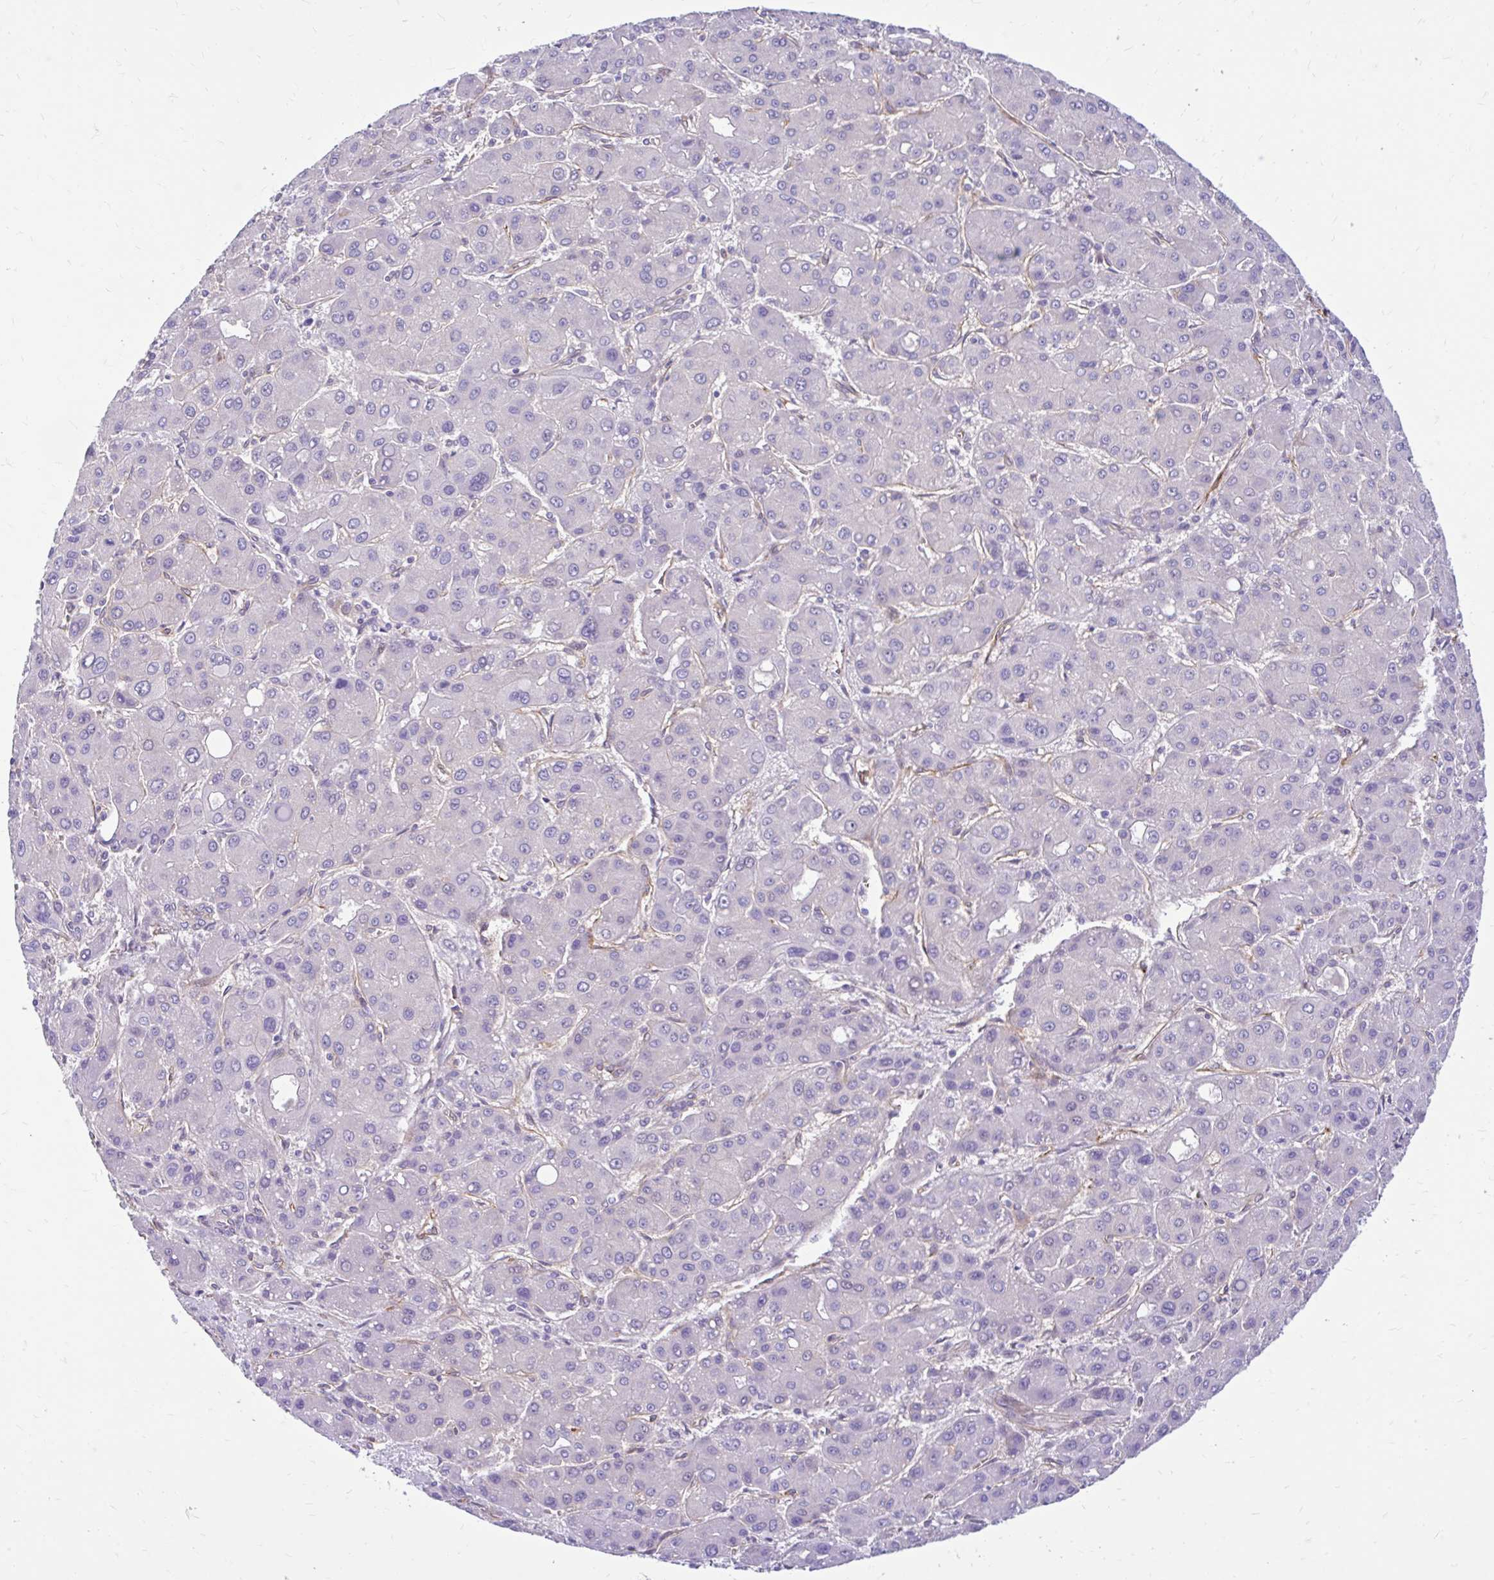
{"staining": {"intensity": "negative", "quantity": "none", "location": "none"}, "tissue": "liver cancer", "cell_type": "Tumor cells", "image_type": "cancer", "snomed": [{"axis": "morphology", "description": "Carcinoma, Hepatocellular, NOS"}, {"axis": "topography", "description": "Liver"}], "caption": "Tumor cells are negative for protein expression in human liver cancer.", "gene": "ESPNL", "patient": {"sex": "male", "age": 55}}